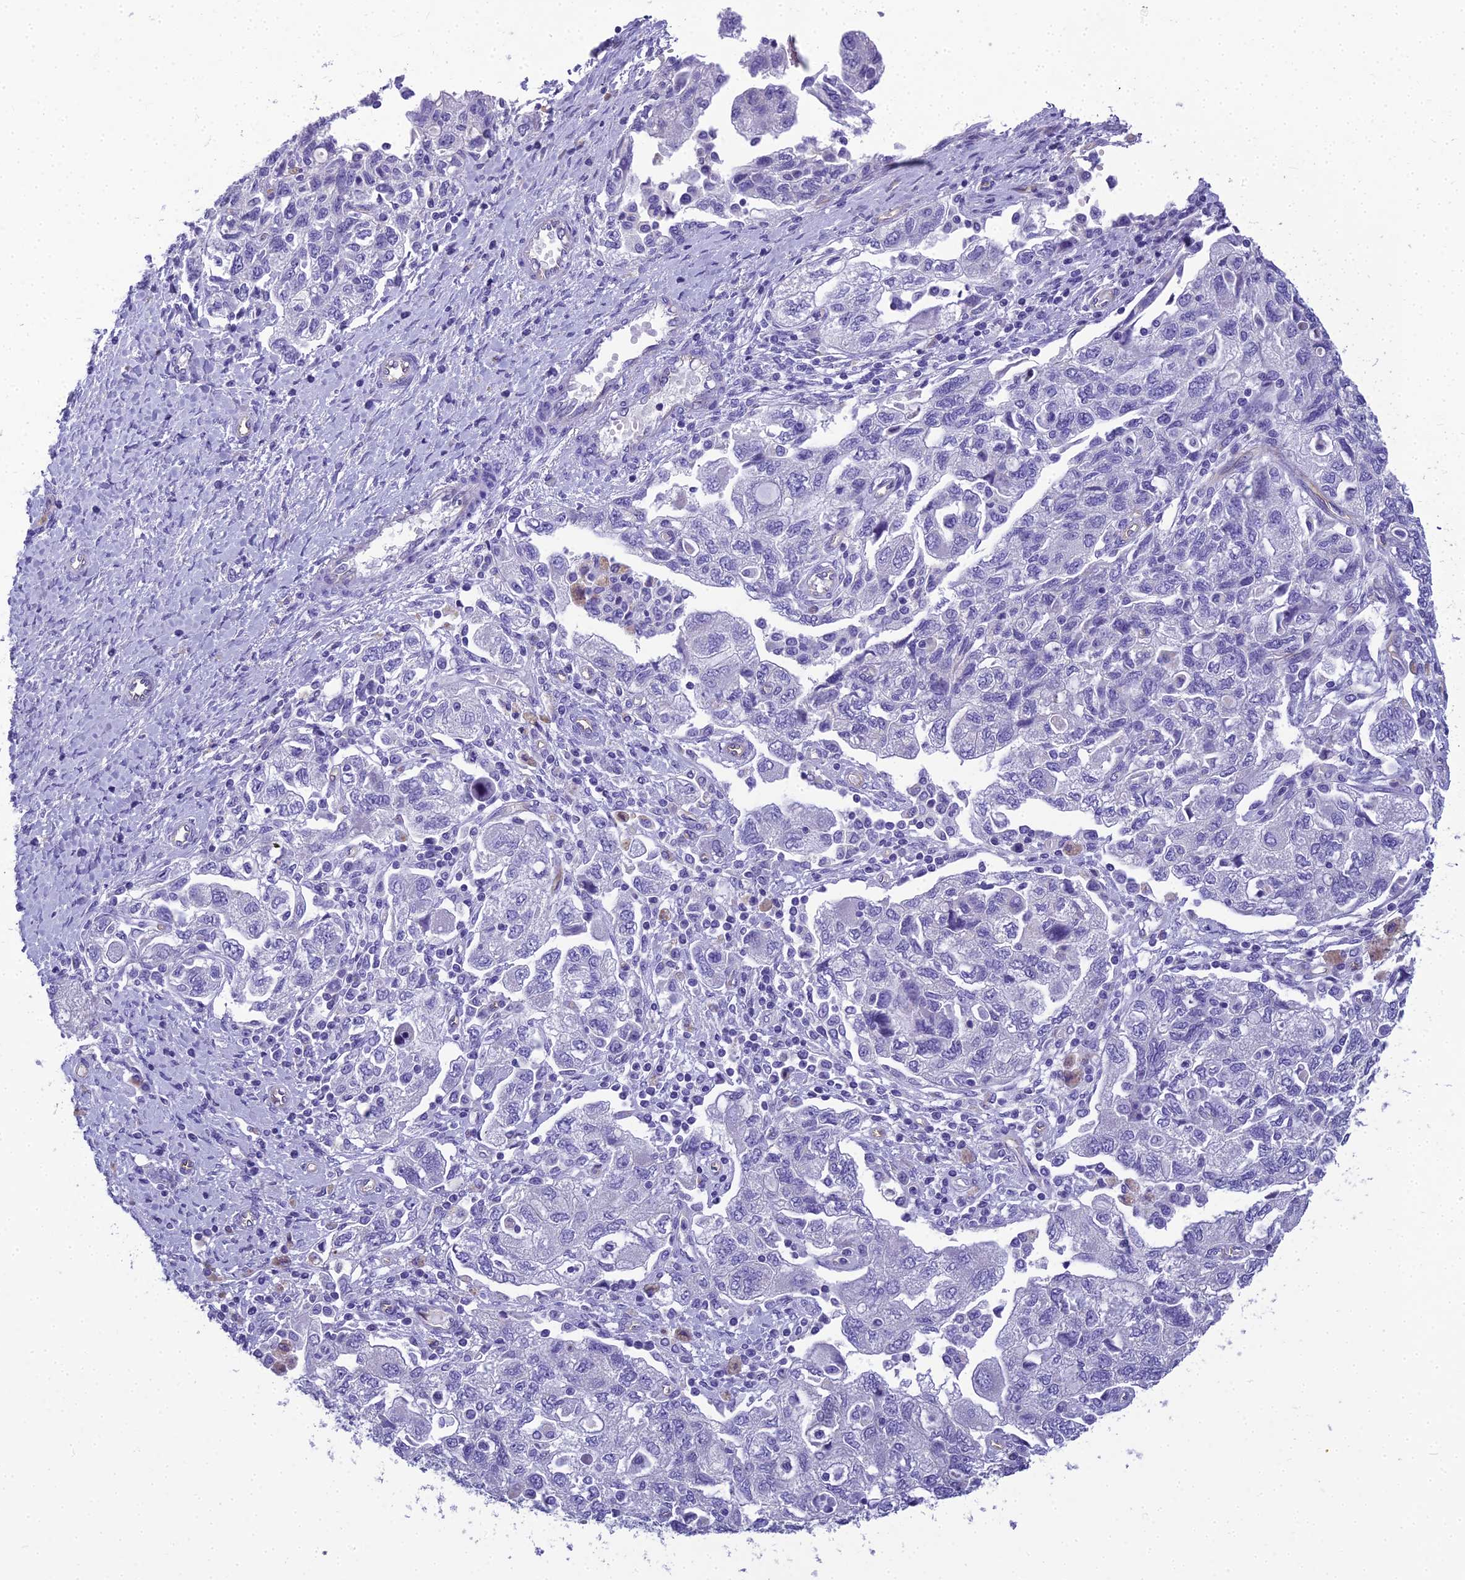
{"staining": {"intensity": "negative", "quantity": "none", "location": "none"}, "tissue": "ovarian cancer", "cell_type": "Tumor cells", "image_type": "cancer", "snomed": [{"axis": "morphology", "description": "Carcinoma, NOS"}, {"axis": "morphology", "description": "Cystadenocarcinoma, serous, NOS"}, {"axis": "topography", "description": "Ovary"}], "caption": "DAB (3,3'-diaminobenzidine) immunohistochemical staining of human ovarian carcinoma shows no significant expression in tumor cells.", "gene": "NINJ1", "patient": {"sex": "female", "age": 69}}